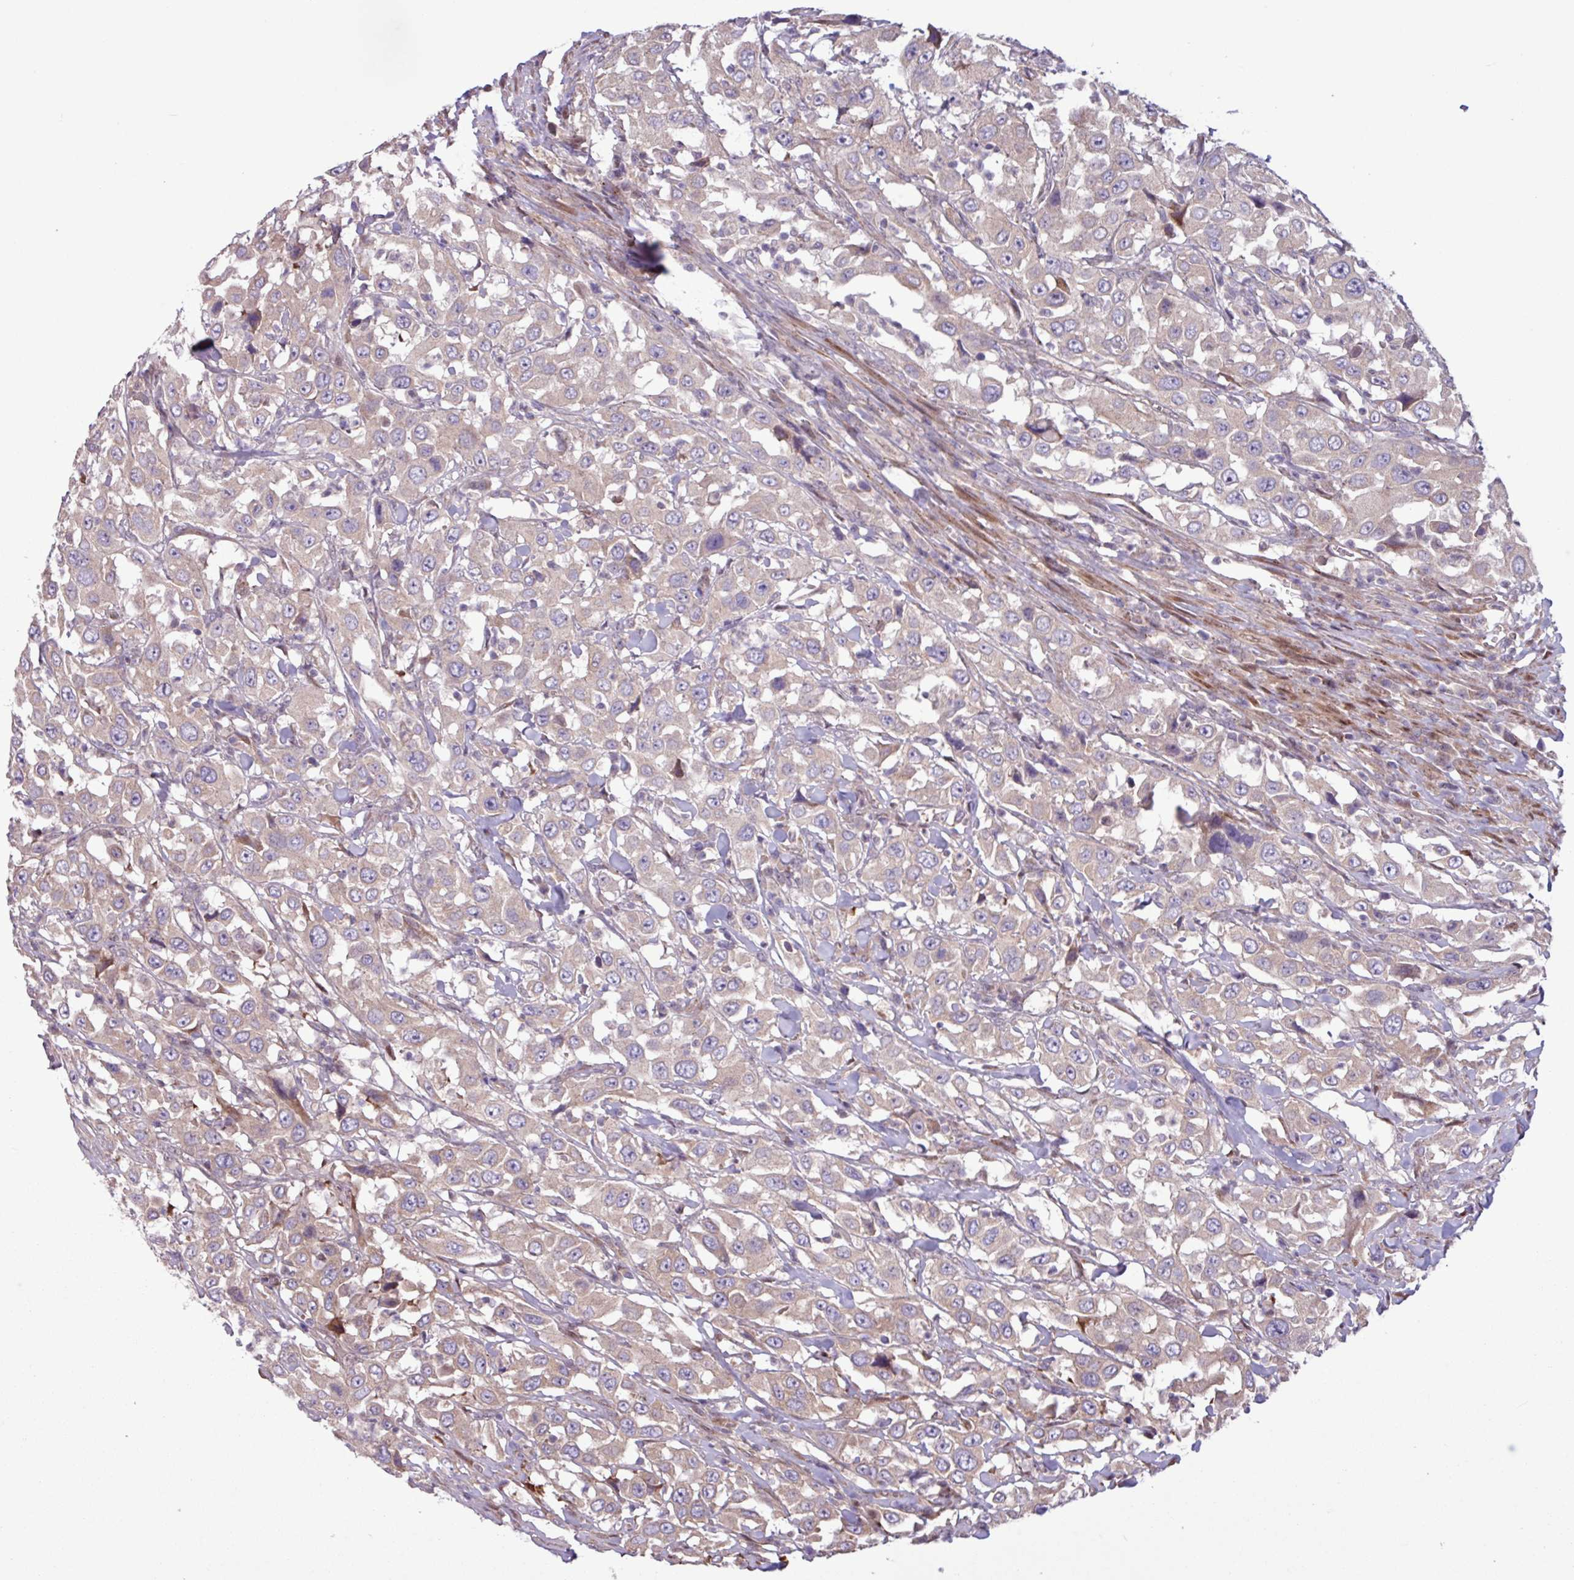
{"staining": {"intensity": "weak", "quantity": "<25%", "location": "cytoplasmic/membranous"}, "tissue": "urothelial cancer", "cell_type": "Tumor cells", "image_type": "cancer", "snomed": [{"axis": "morphology", "description": "Urothelial carcinoma, High grade"}, {"axis": "topography", "description": "Urinary bladder"}], "caption": "Urothelial carcinoma (high-grade) stained for a protein using immunohistochemistry (IHC) demonstrates no expression tumor cells.", "gene": "PDPR", "patient": {"sex": "male", "age": 61}}